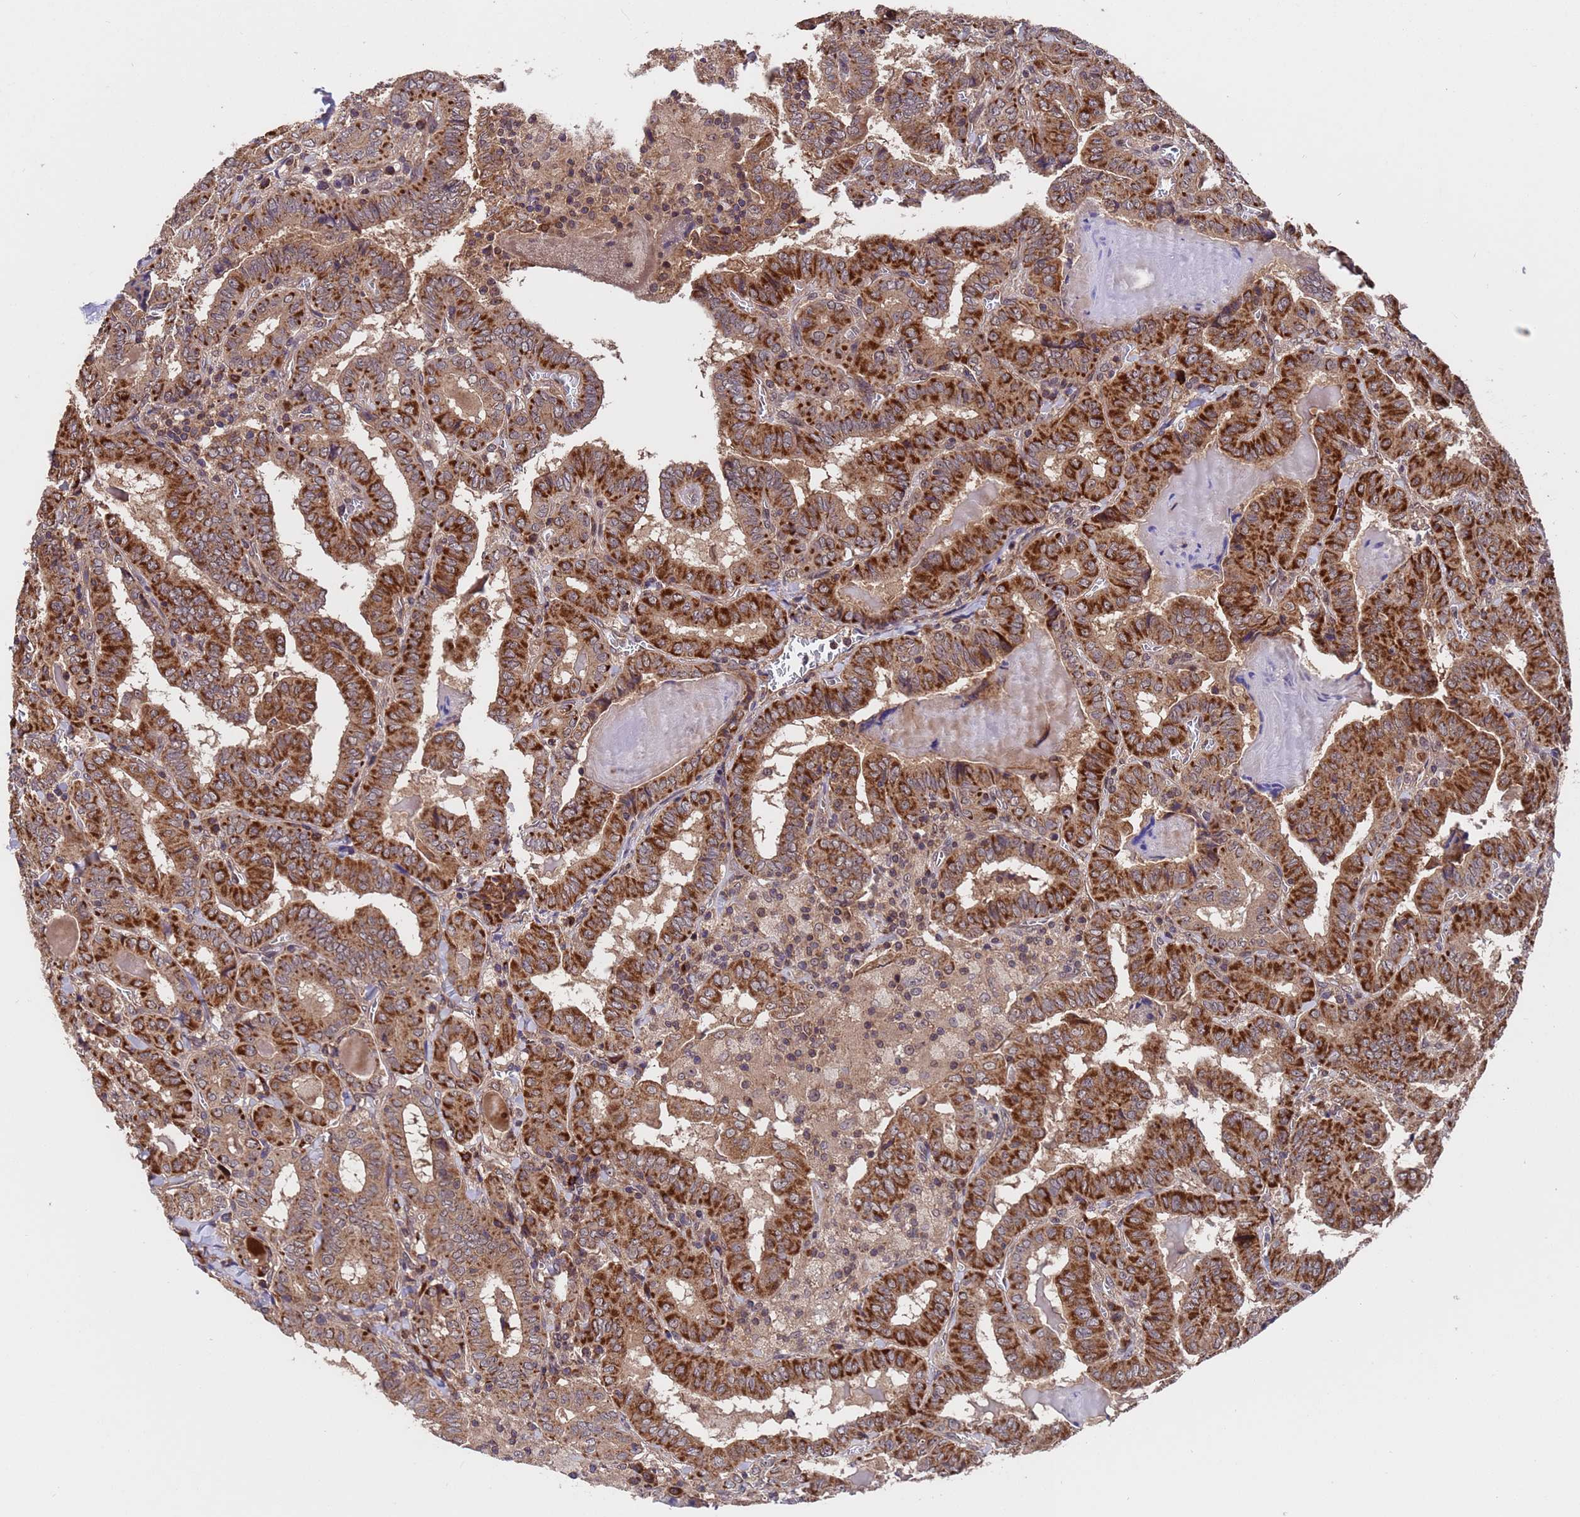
{"staining": {"intensity": "strong", "quantity": ">75%", "location": "cytoplasmic/membranous"}, "tissue": "thyroid cancer", "cell_type": "Tumor cells", "image_type": "cancer", "snomed": [{"axis": "morphology", "description": "Papillary adenocarcinoma, NOS"}, {"axis": "topography", "description": "Thyroid gland"}], "caption": "Protein expression analysis of human thyroid cancer reveals strong cytoplasmic/membranous expression in about >75% of tumor cells.", "gene": "TSR3", "patient": {"sex": "female", "age": 72}}